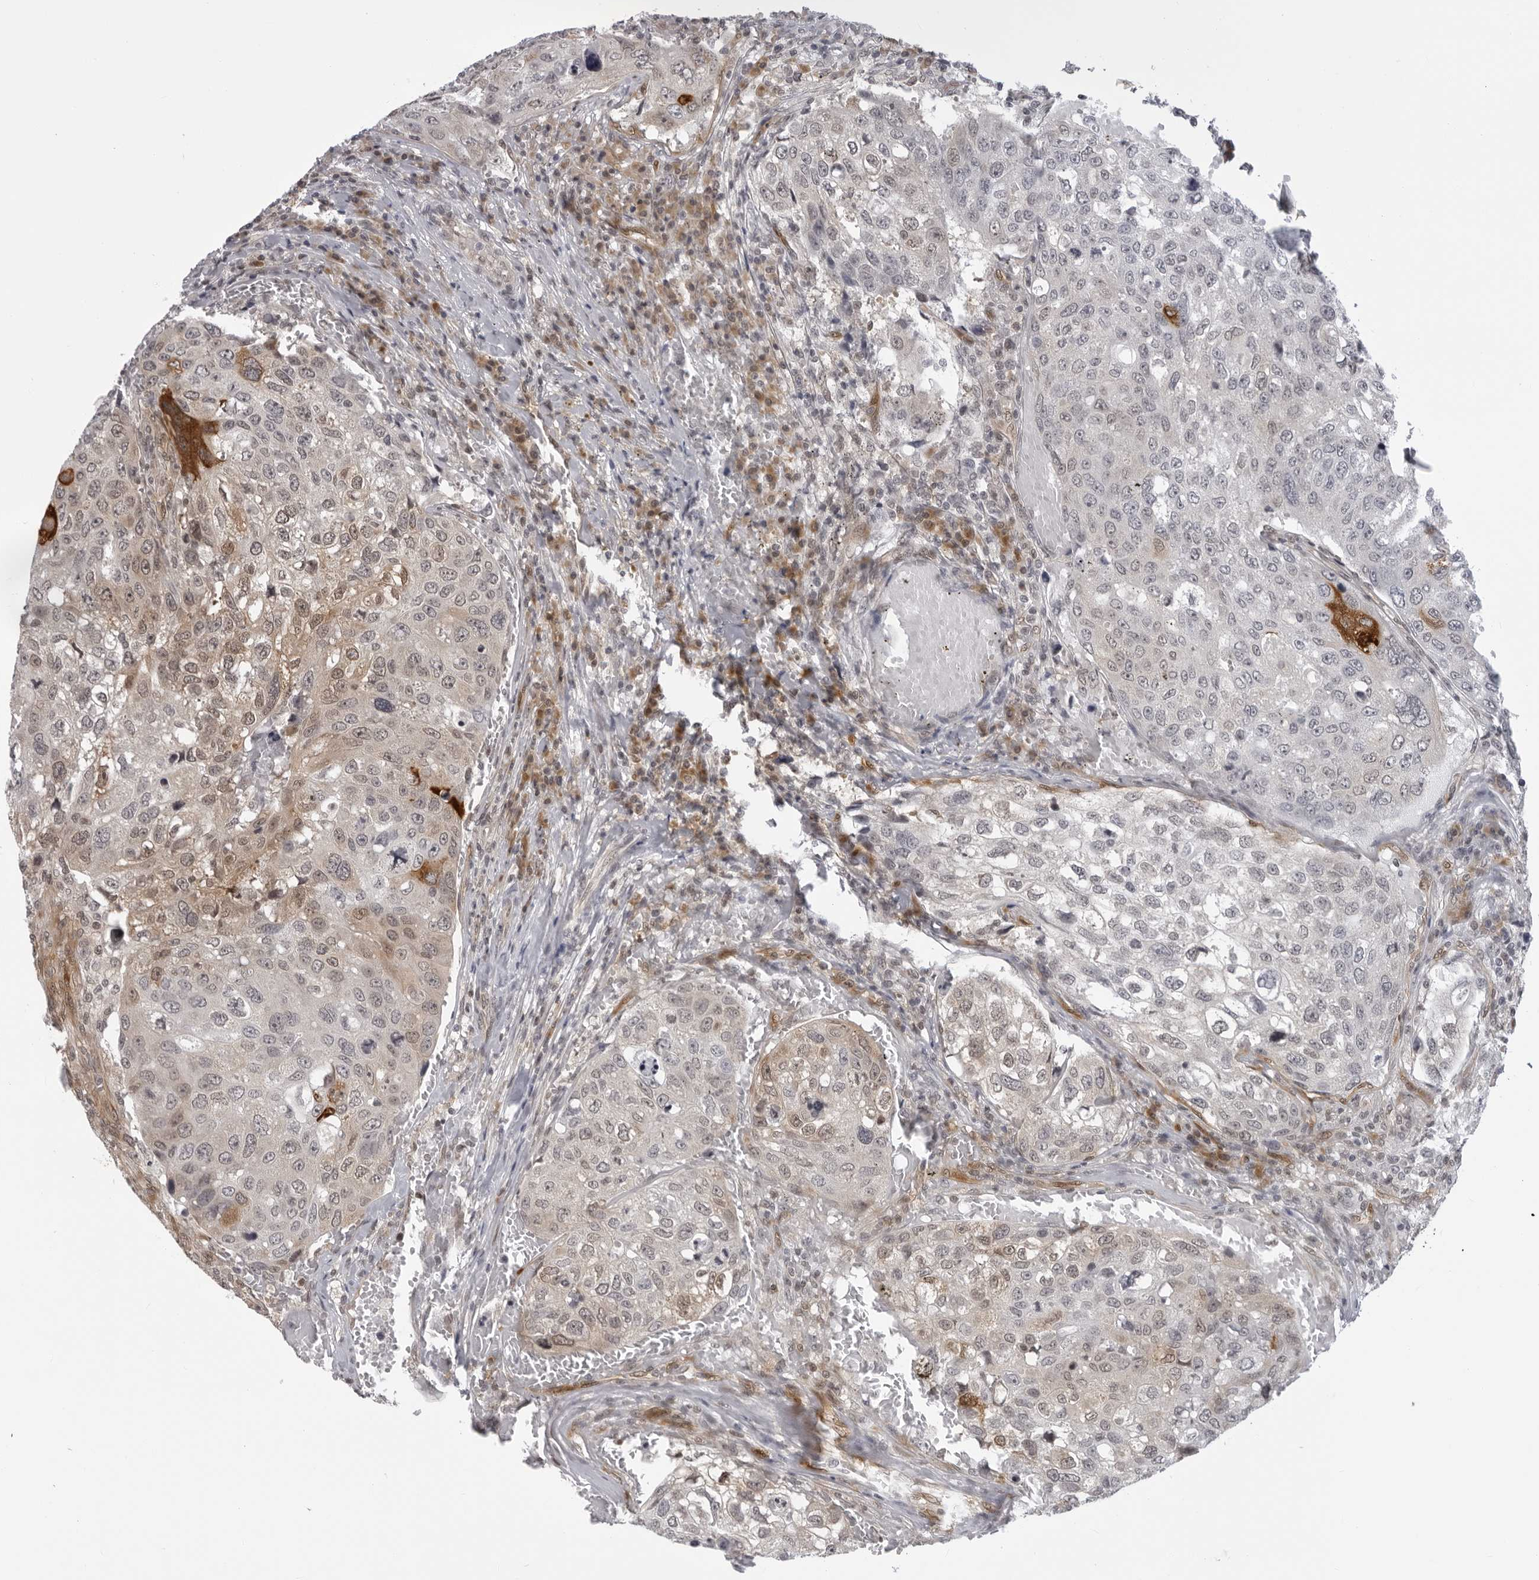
{"staining": {"intensity": "moderate", "quantity": "<25%", "location": "cytoplasmic/membranous"}, "tissue": "urothelial cancer", "cell_type": "Tumor cells", "image_type": "cancer", "snomed": [{"axis": "morphology", "description": "Urothelial carcinoma, High grade"}, {"axis": "topography", "description": "Lymph node"}, {"axis": "topography", "description": "Urinary bladder"}], "caption": "Urothelial cancer stained for a protein demonstrates moderate cytoplasmic/membranous positivity in tumor cells.", "gene": "CASP7", "patient": {"sex": "male", "age": 51}}